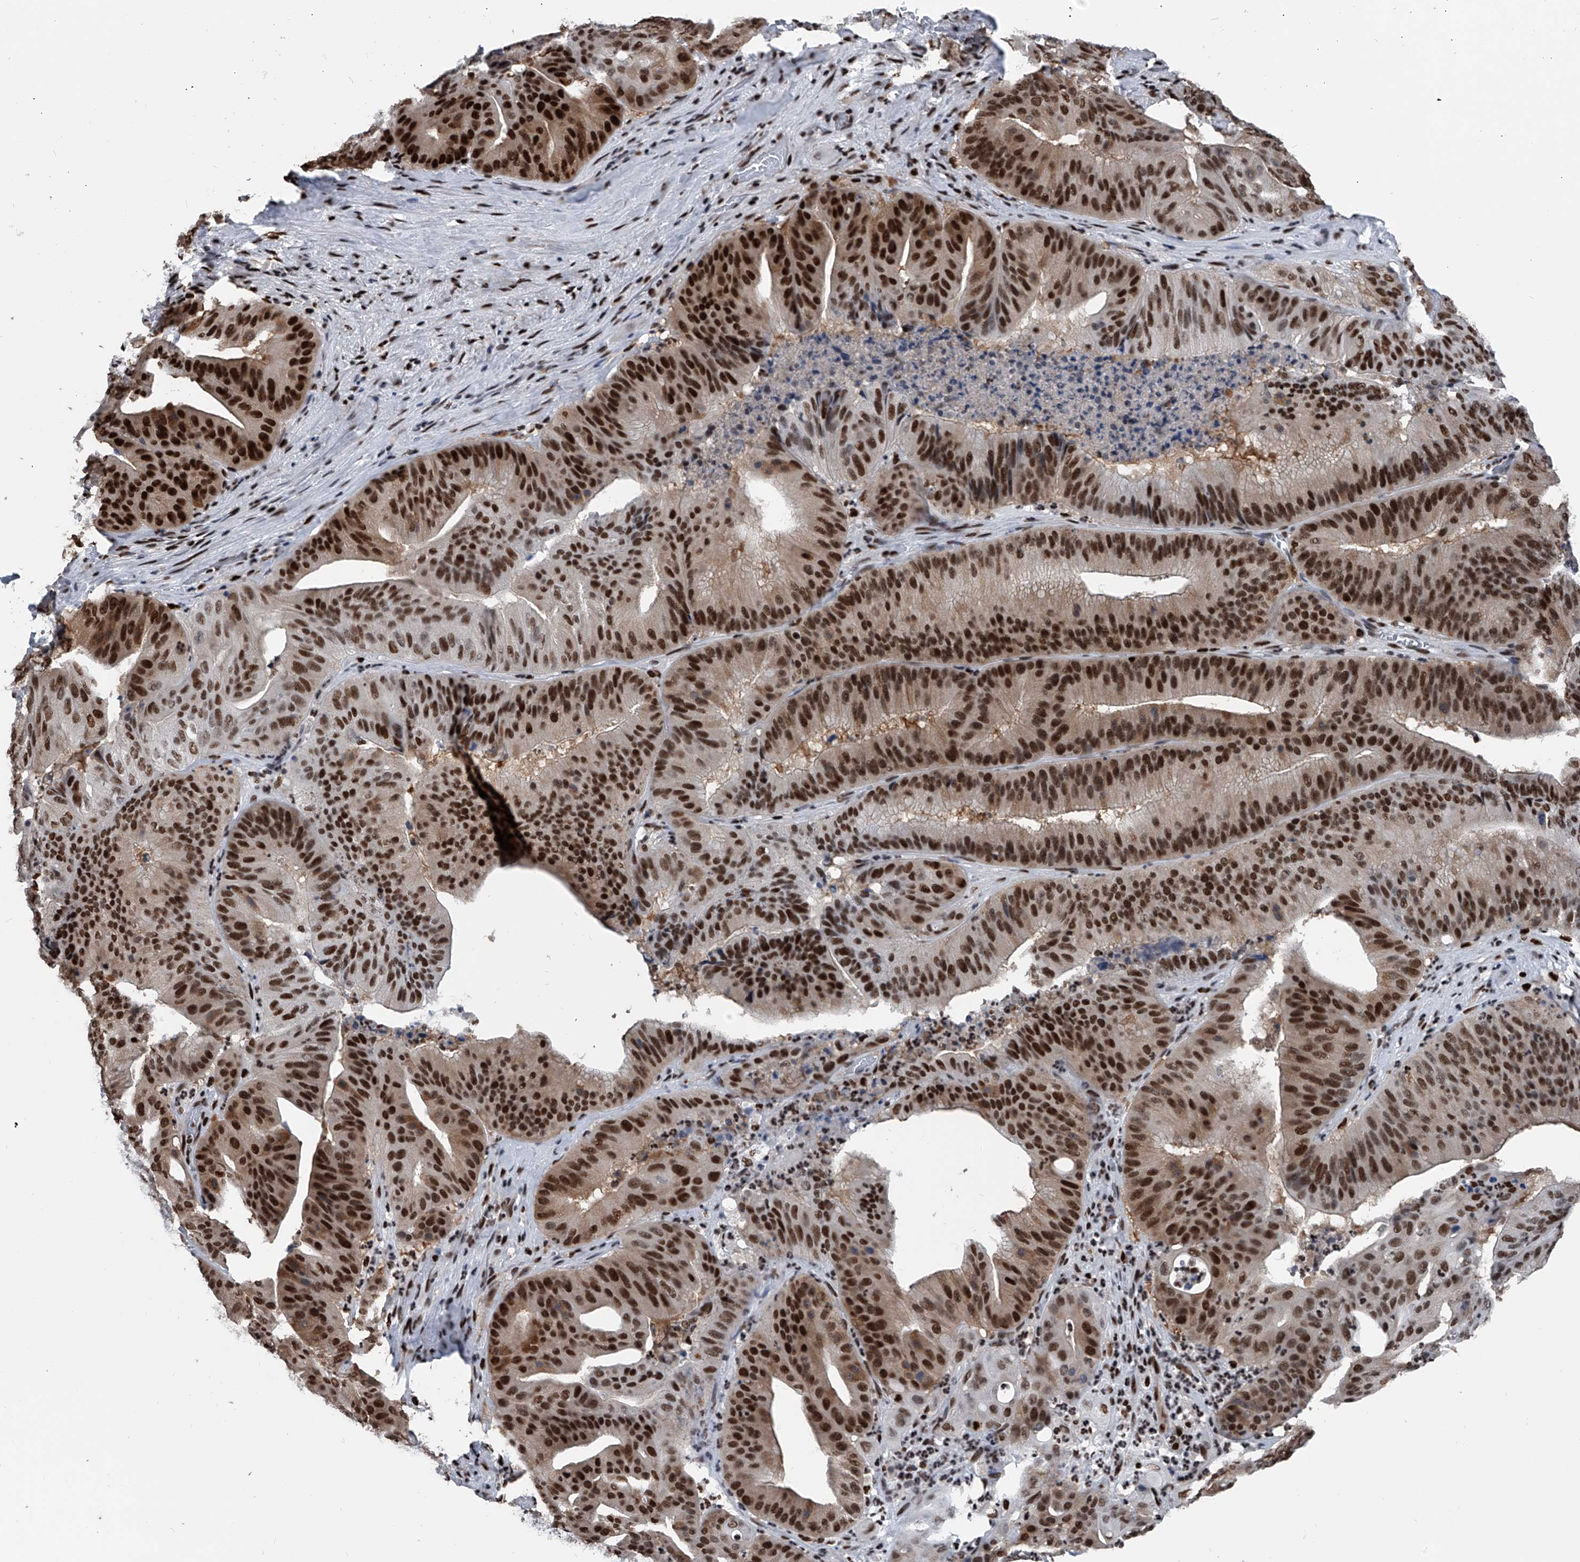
{"staining": {"intensity": "strong", "quantity": ">75%", "location": "nuclear"}, "tissue": "pancreatic cancer", "cell_type": "Tumor cells", "image_type": "cancer", "snomed": [{"axis": "morphology", "description": "Adenocarcinoma, NOS"}, {"axis": "topography", "description": "Pancreas"}], "caption": "Pancreatic cancer (adenocarcinoma) stained with a brown dye reveals strong nuclear positive expression in about >75% of tumor cells.", "gene": "FKBP5", "patient": {"sex": "female", "age": 77}}